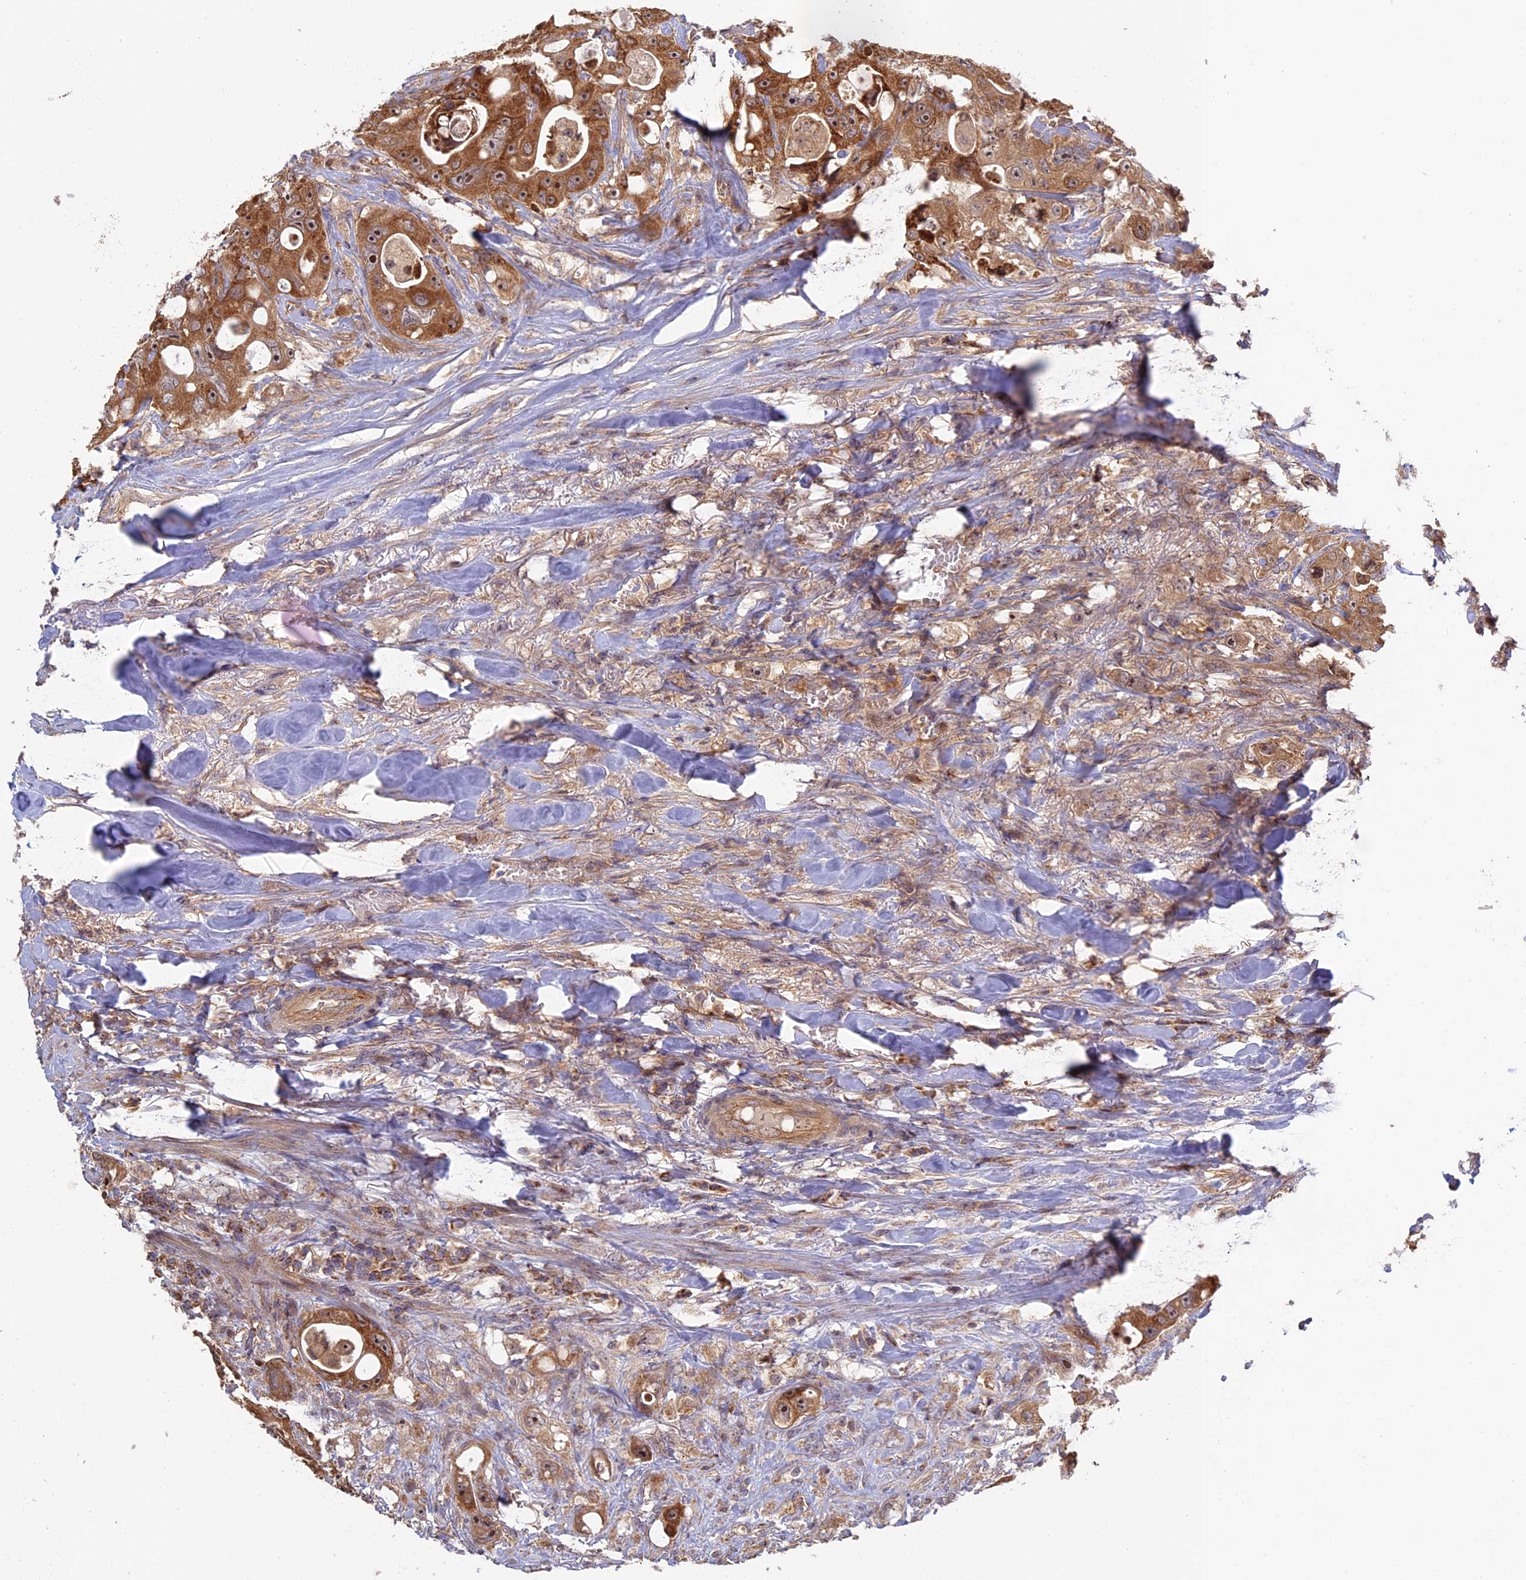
{"staining": {"intensity": "strong", "quantity": ">75%", "location": "cytoplasmic/membranous,nuclear"}, "tissue": "colorectal cancer", "cell_type": "Tumor cells", "image_type": "cancer", "snomed": [{"axis": "morphology", "description": "Adenocarcinoma, NOS"}, {"axis": "topography", "description": "Colon"}], "caption": "About >75% of tumor cells in human colorectal adenocarcinoma reveal strong cytoplasmic/membranous and nuclear protein expression as visualized by brown immunohistochemical staining.", "gene": "FERMT1", "patient": {"sex": "female", "age": 46}}